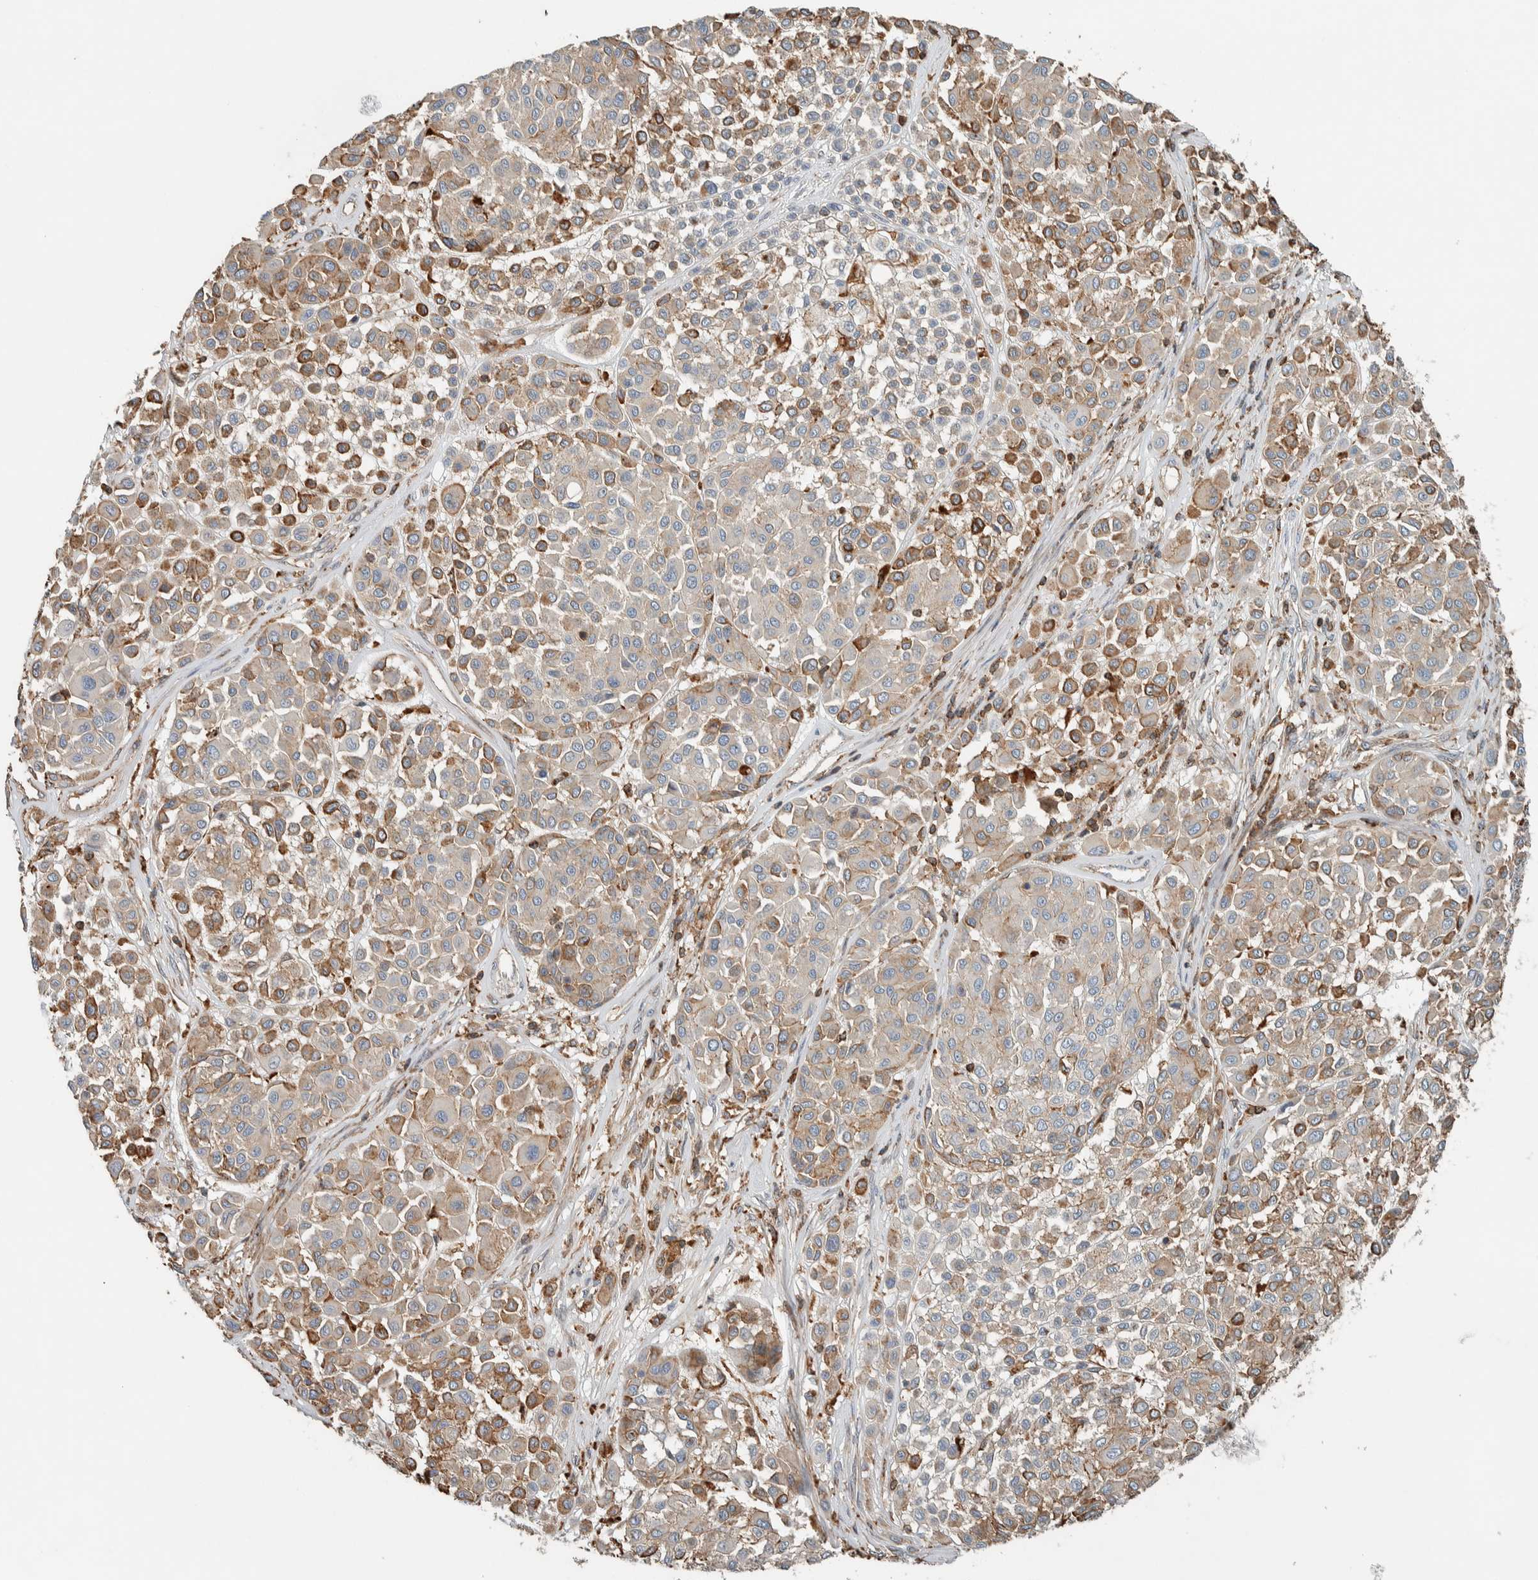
{"staining": {"intensity": "weak", "quantity": ">75%", "location": "cytoplasmic/membranous"}, "tissue": "melanoma", "cell_type": "Tumor cells", "image_type": "cancer", "snomed": [{"axis": "morphology", "description": "Malignant melanoma, Metastatic site"}, {"axis": "topography", "description": "Soft tissue"}], "caption": "Immunohistochemistry photomicrograph of malignant melanoma (metastatic site) stained for a protein (brown), which shows low levels of weak cytoplasmic/membranous staining in approximately >75% of tumor cells.", "gene": "CTBP2", "patient": {"sex": "male", "age": 41}}